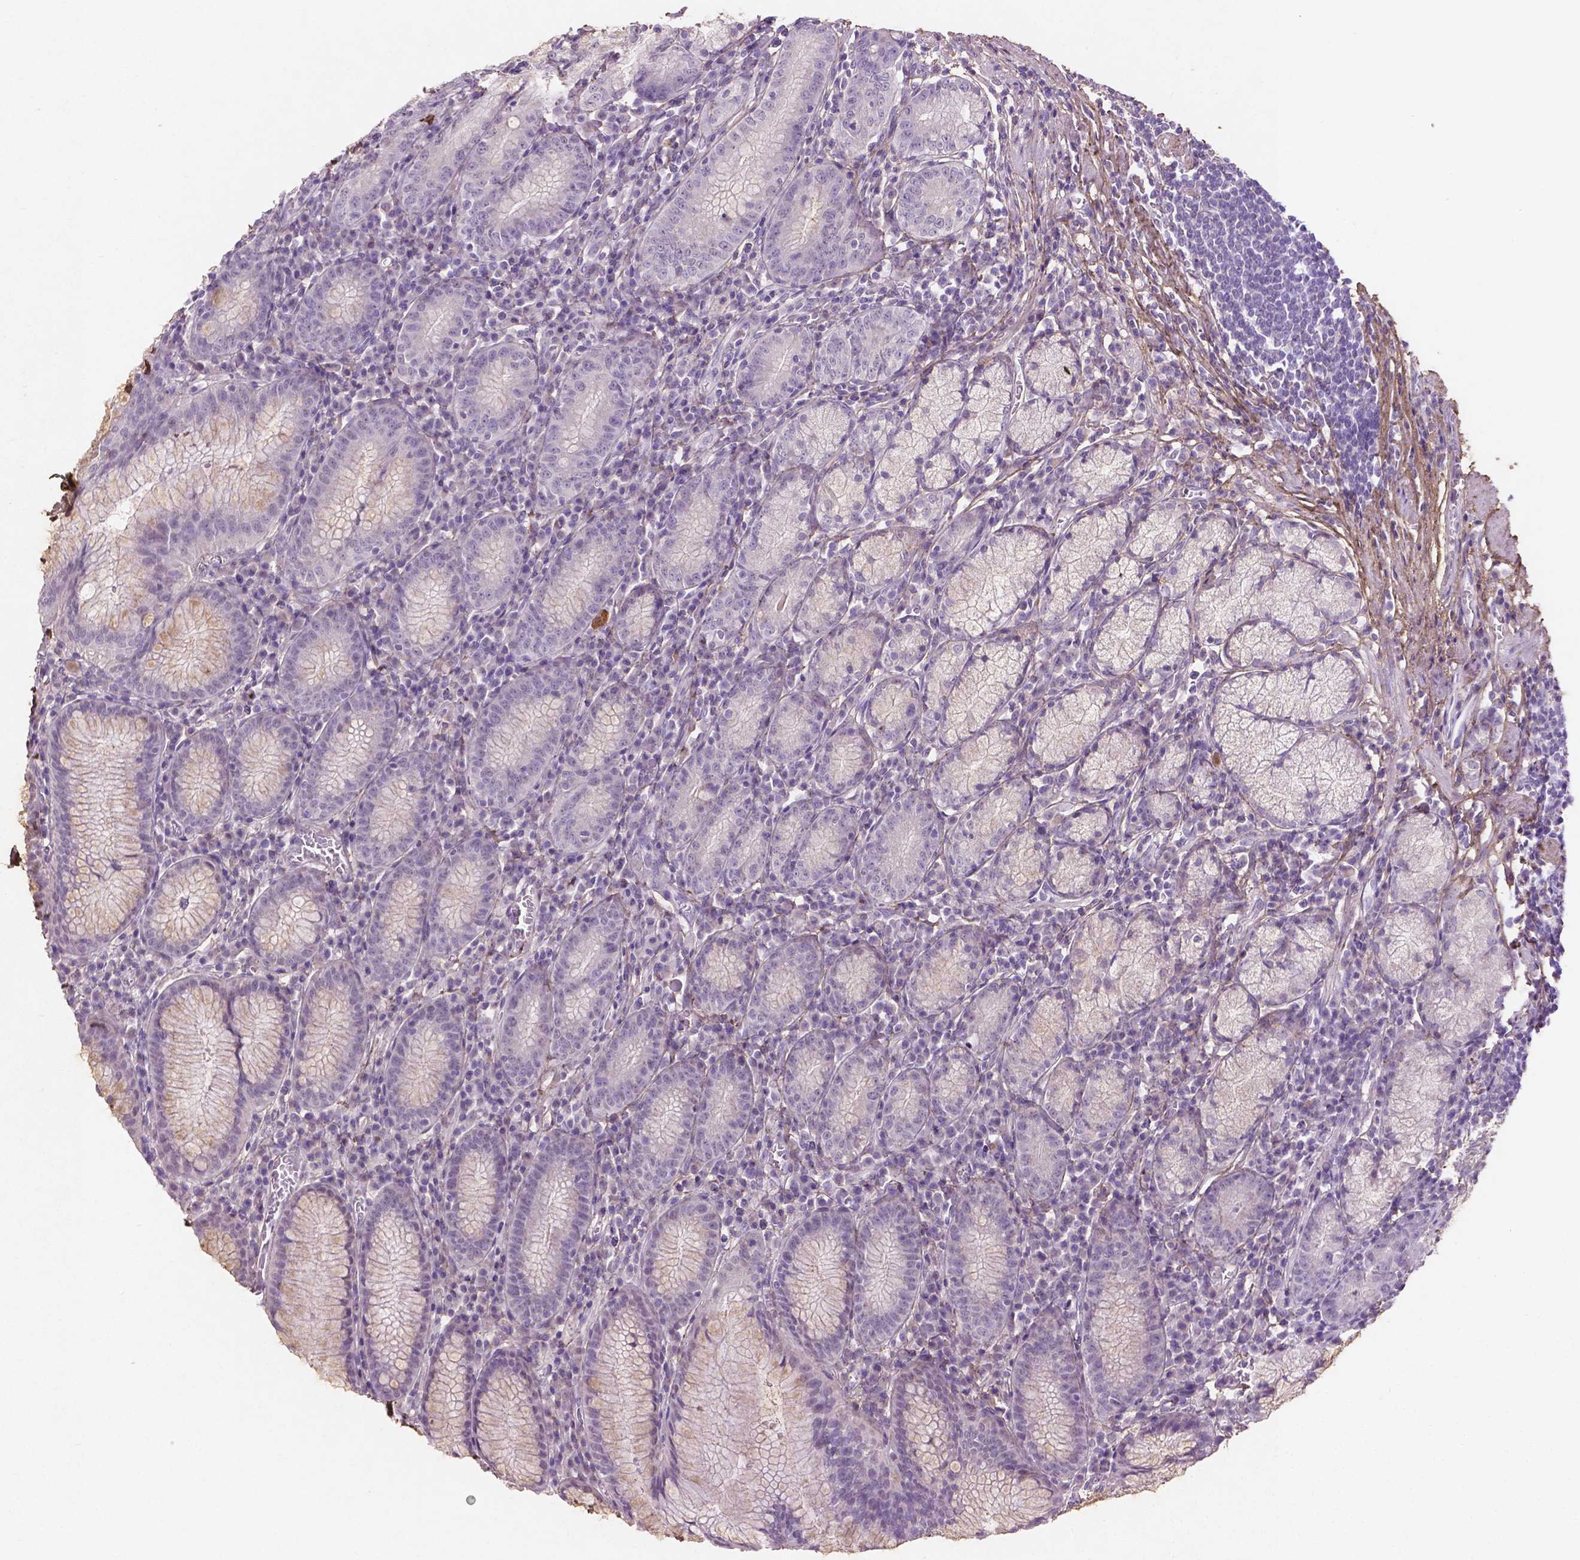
{"staining": {"intensity": "negative", "quantity": "none", "location": "none"}, "tissue": "stomach", "cell_type": "Glandular cells", "image_type": "normal", "snomed": [{"axis": "morphology", "description": "Normal tissue, NOS"}, {"axis": "topography", "description": "Stomach"}], "caption": "An image of stomach stained for a protein shows no brown staining in glandular cells.", "gene": "DLG2", "patient": {"sex": "male", "age": 55}}